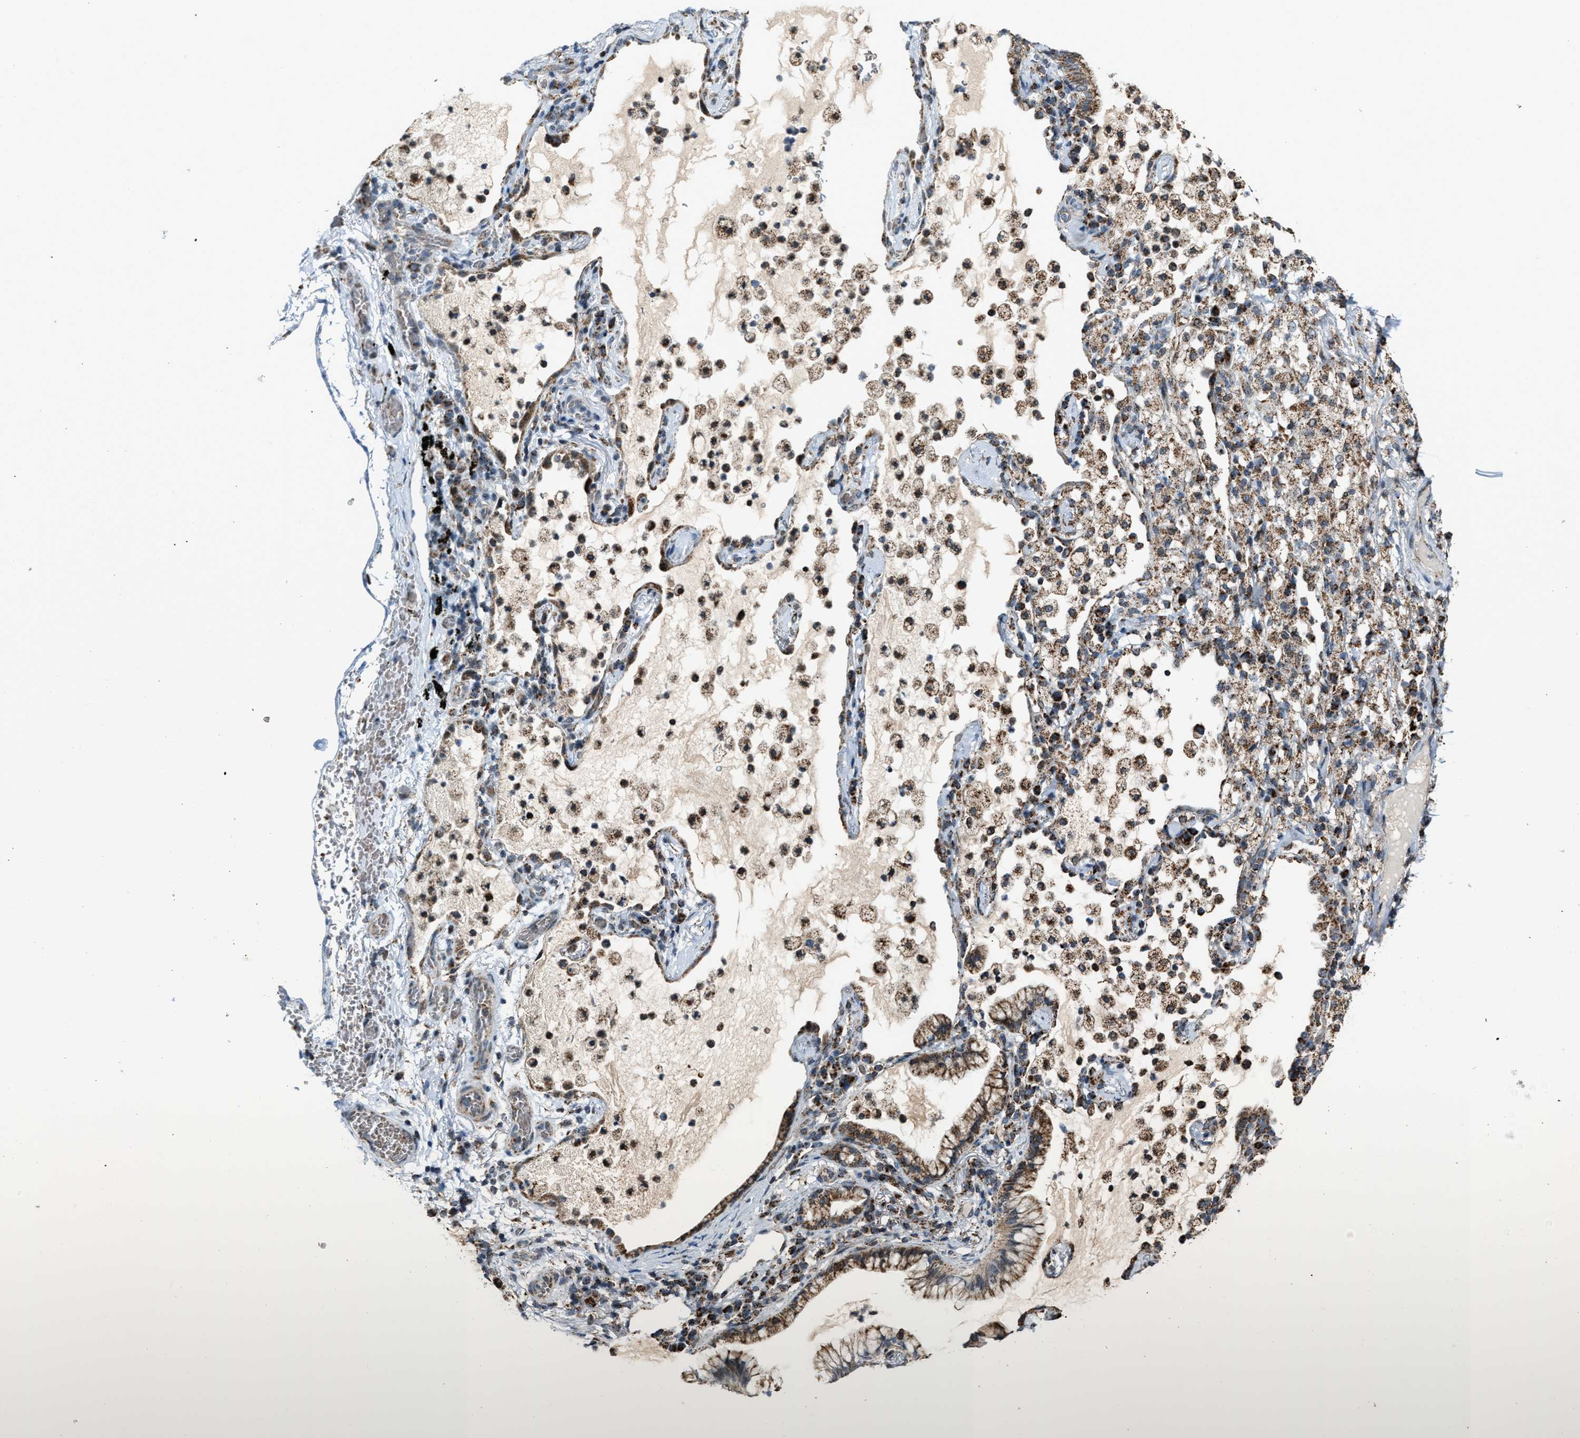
{"staining": {"intensity": "moderate", "quantity": "25%-75%", "location": "cytoplasmic/membranous"}, "tissue": "lung cancer", "cell_type": "Tumor cells", "image_type": "cancer", "snomed": [{"axis": "morphology", "description": "Adenocarcinoma, NOS"}, {"axis": "topography", "description": "Lung"}], "caption": "IHC of human lung cancer demonstrates medium levels of moderate cytoplasmic/membranous positivity in approximately 25%-75% of tumor cells.", "gene": "CHN2", "patient": {"sex": "female", "age": 70}}